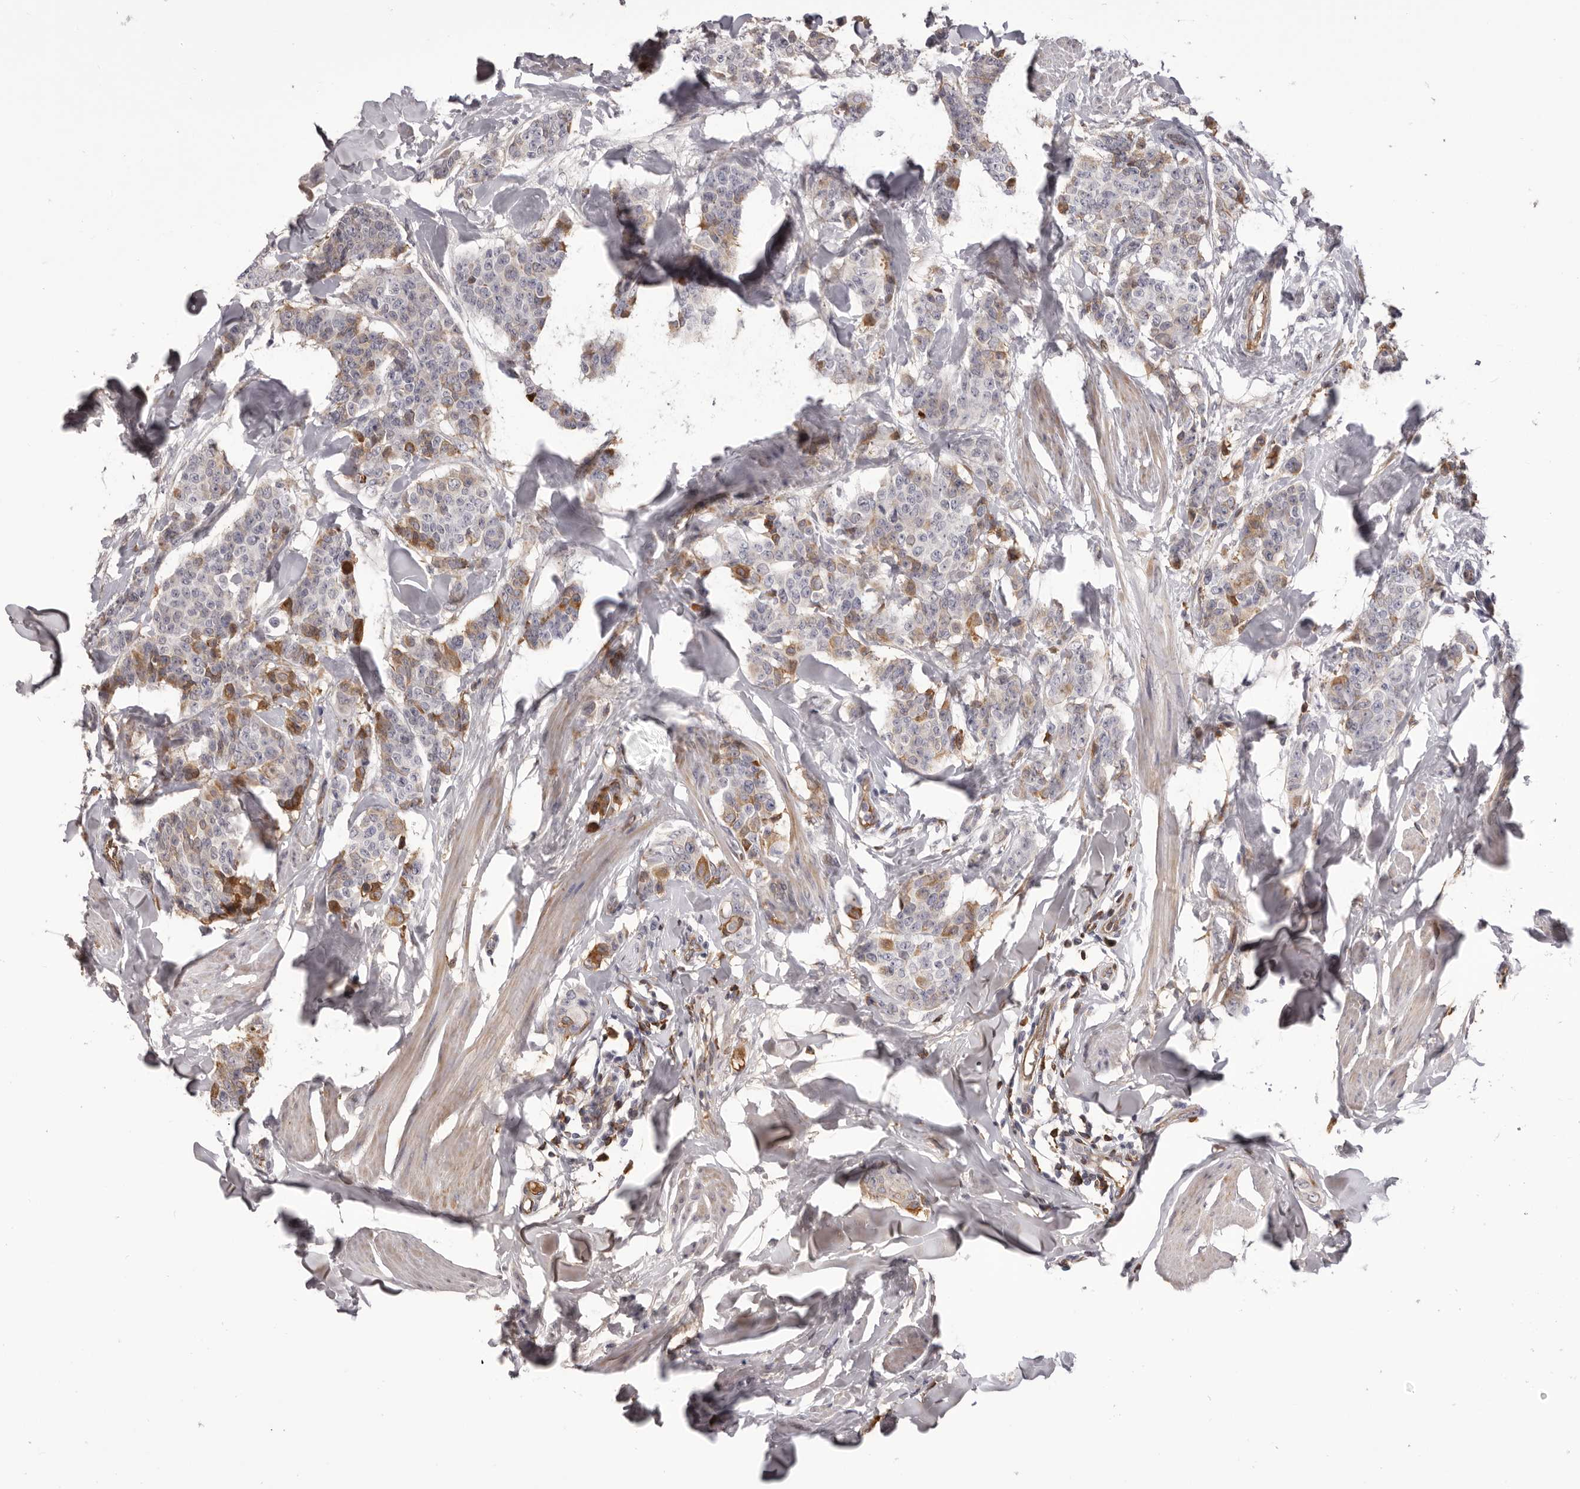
{"staining": {"intensity": "moderate", "quantity": "<25%", "location": "cytoplasmic/membranous"}, "tissue": "breast cancer", "cell_type": "Tumor cells", "image_type": "cancer", "snomed": [{"axis": "morphology", "description": "Duct carcinoma"}, {"axis": "topography", "description": "Breast"}], "caption": "Brown immunohistochemical staining in intraductal carcinoma (breast) demonstrates moderate cytoplasmic/membranous staining in approximately <25% of tumor cells.", "gene": "OTUD3", "patient": {"sex": "female", "age": 40}}